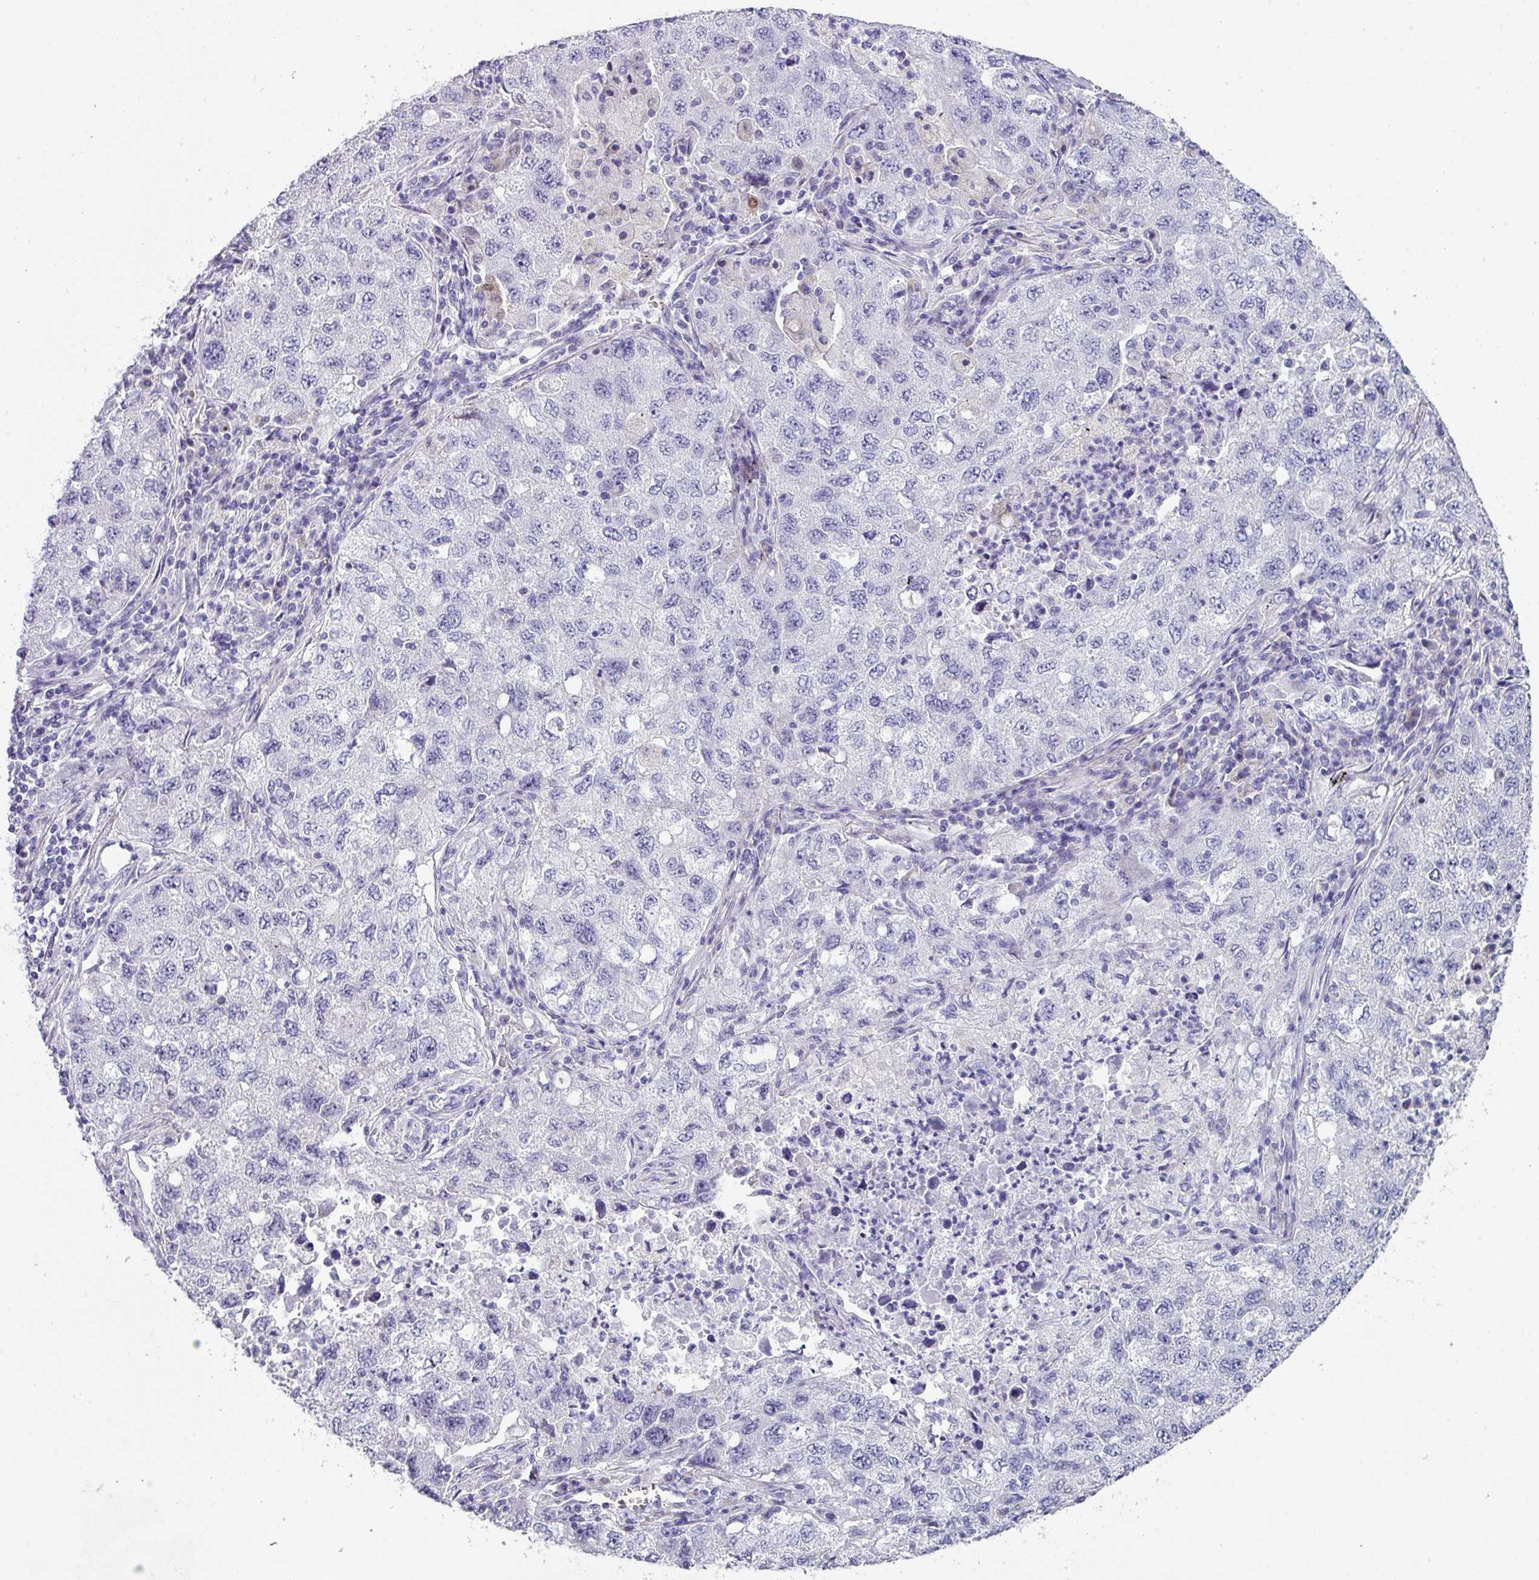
{"staining": {"intensity": "negative", "quantity": "none", "location": "none"}, "tissue": "lung cancer", "cell_type": "Tumor cells", "image_type": "cancer", "snomed": [{"axis": "morphology", "description": "Adenocarcinoma, NOS"}, {"axis": "topography", "description": "Lung"}], "caption": "Protein analysis of adenocarcinoma (lung) demonstrates no significant positivity in tumor cells. (Stains: DAB immunohistochemistry (IHC) with hematoxylin counter stain, Microscopy: brightfield microscopy at high magnification).", "gene": "DEFB115", "patient": {"sex": "female", "age": 57}}